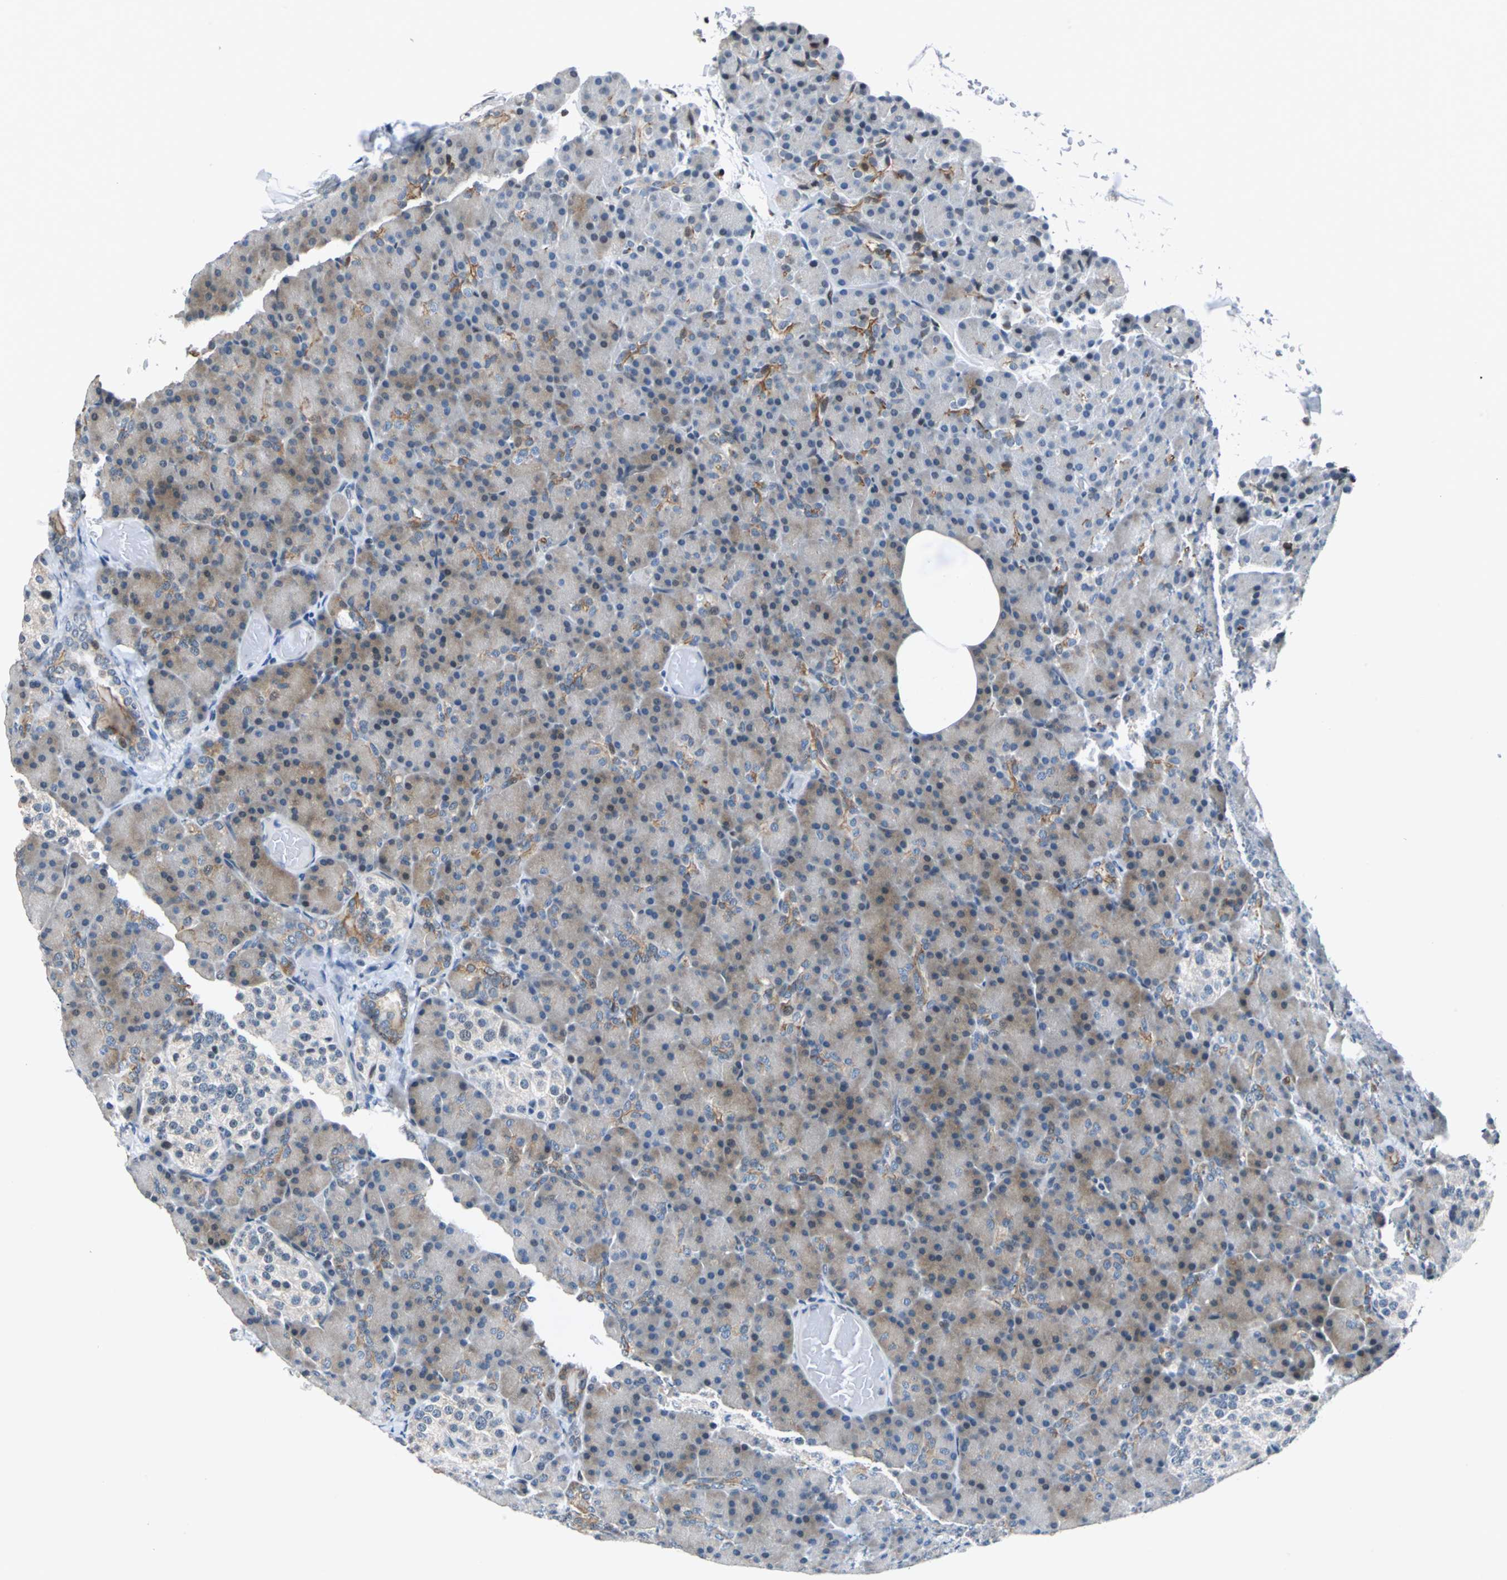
{"staining": {"intensity": "weak", "quantity": "25%-75%", "location": "cytoplasmic/membranous"}, "tissue": "pancreas", "cell_type": "Exocrine glandular cells", "image_type": "normal", "snomed": [{"axis": "morphology", "description": "Normal tissue, NOS"}, {"axis": "topography", "description": "Pancreas"}], "caption": "Immunohistochemistry image of unremarkable pancreas: pancreas stained using immunohistochemistry demonstrates low levels of weak protein expression localized specifically in the cytoplasmic/membranous of exocrine glandular cells, appearing as a cytoplasmic/membranous brown color.", "gene": "HCFC2", "patient": {"sex": "female", "age": 43}}